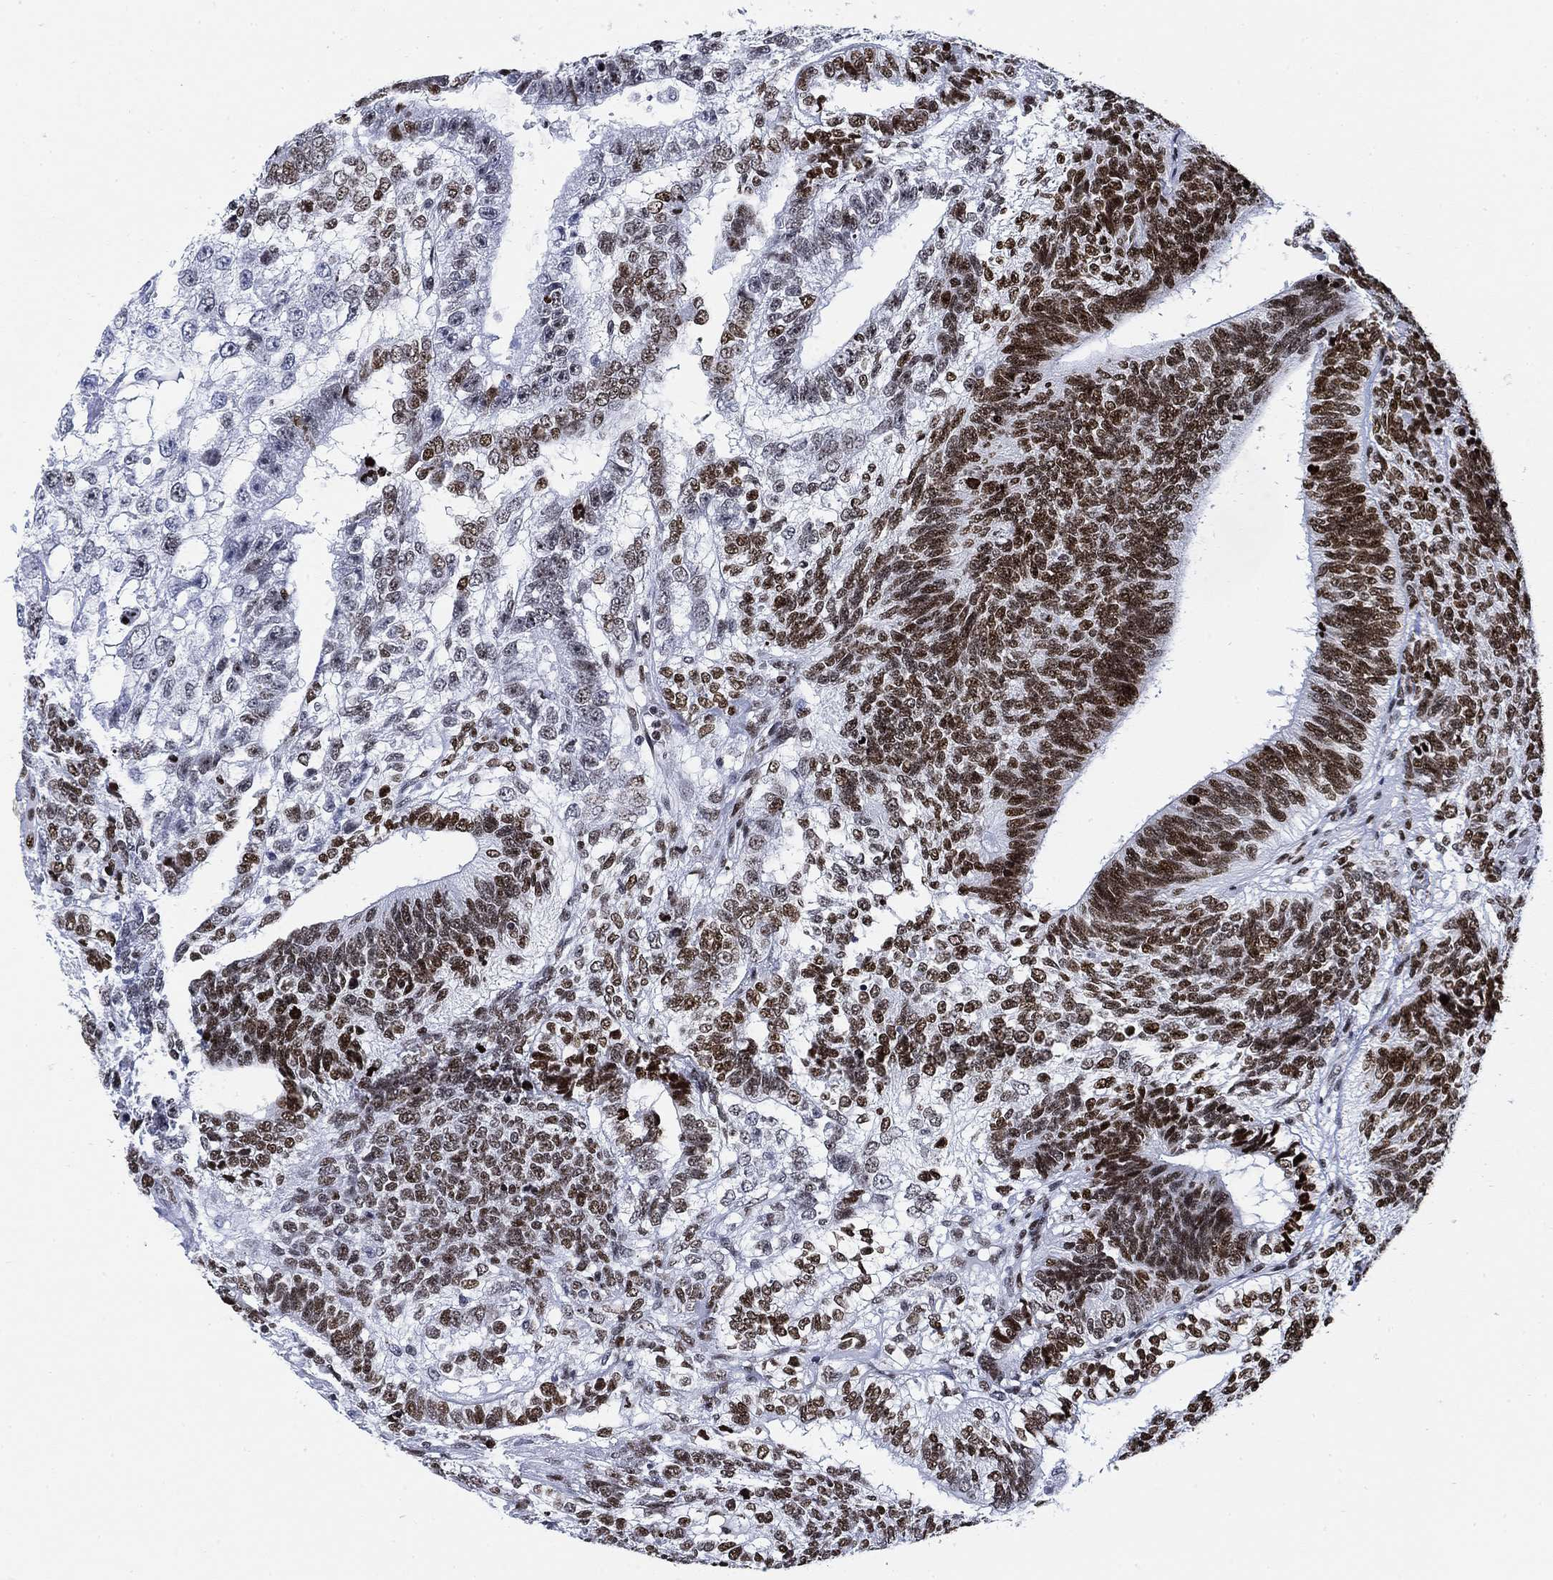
{"staining": {"intensity": "strong", "quantity": "25%-75%", "location": "nuclear"}, "tissue": "testis cancer", "cell_type": "Tumor cells", "image_type": "cancer", "snomed": [{"axis": "morphology", "description": "Seminoma, NOS"}, {"axis": "morphology", "description": "Carcinoma, Embryonal, NOS"}, {"axis": "topography", "description": "Testis"}], "caption": "DAB immunohistochemical staining of testis seminoma demonstrates strong nuclear protein expression in about 25%-75% of tumor cells.", "gene": "H1-10", "patient": {"sex": "male", "age": 41}}